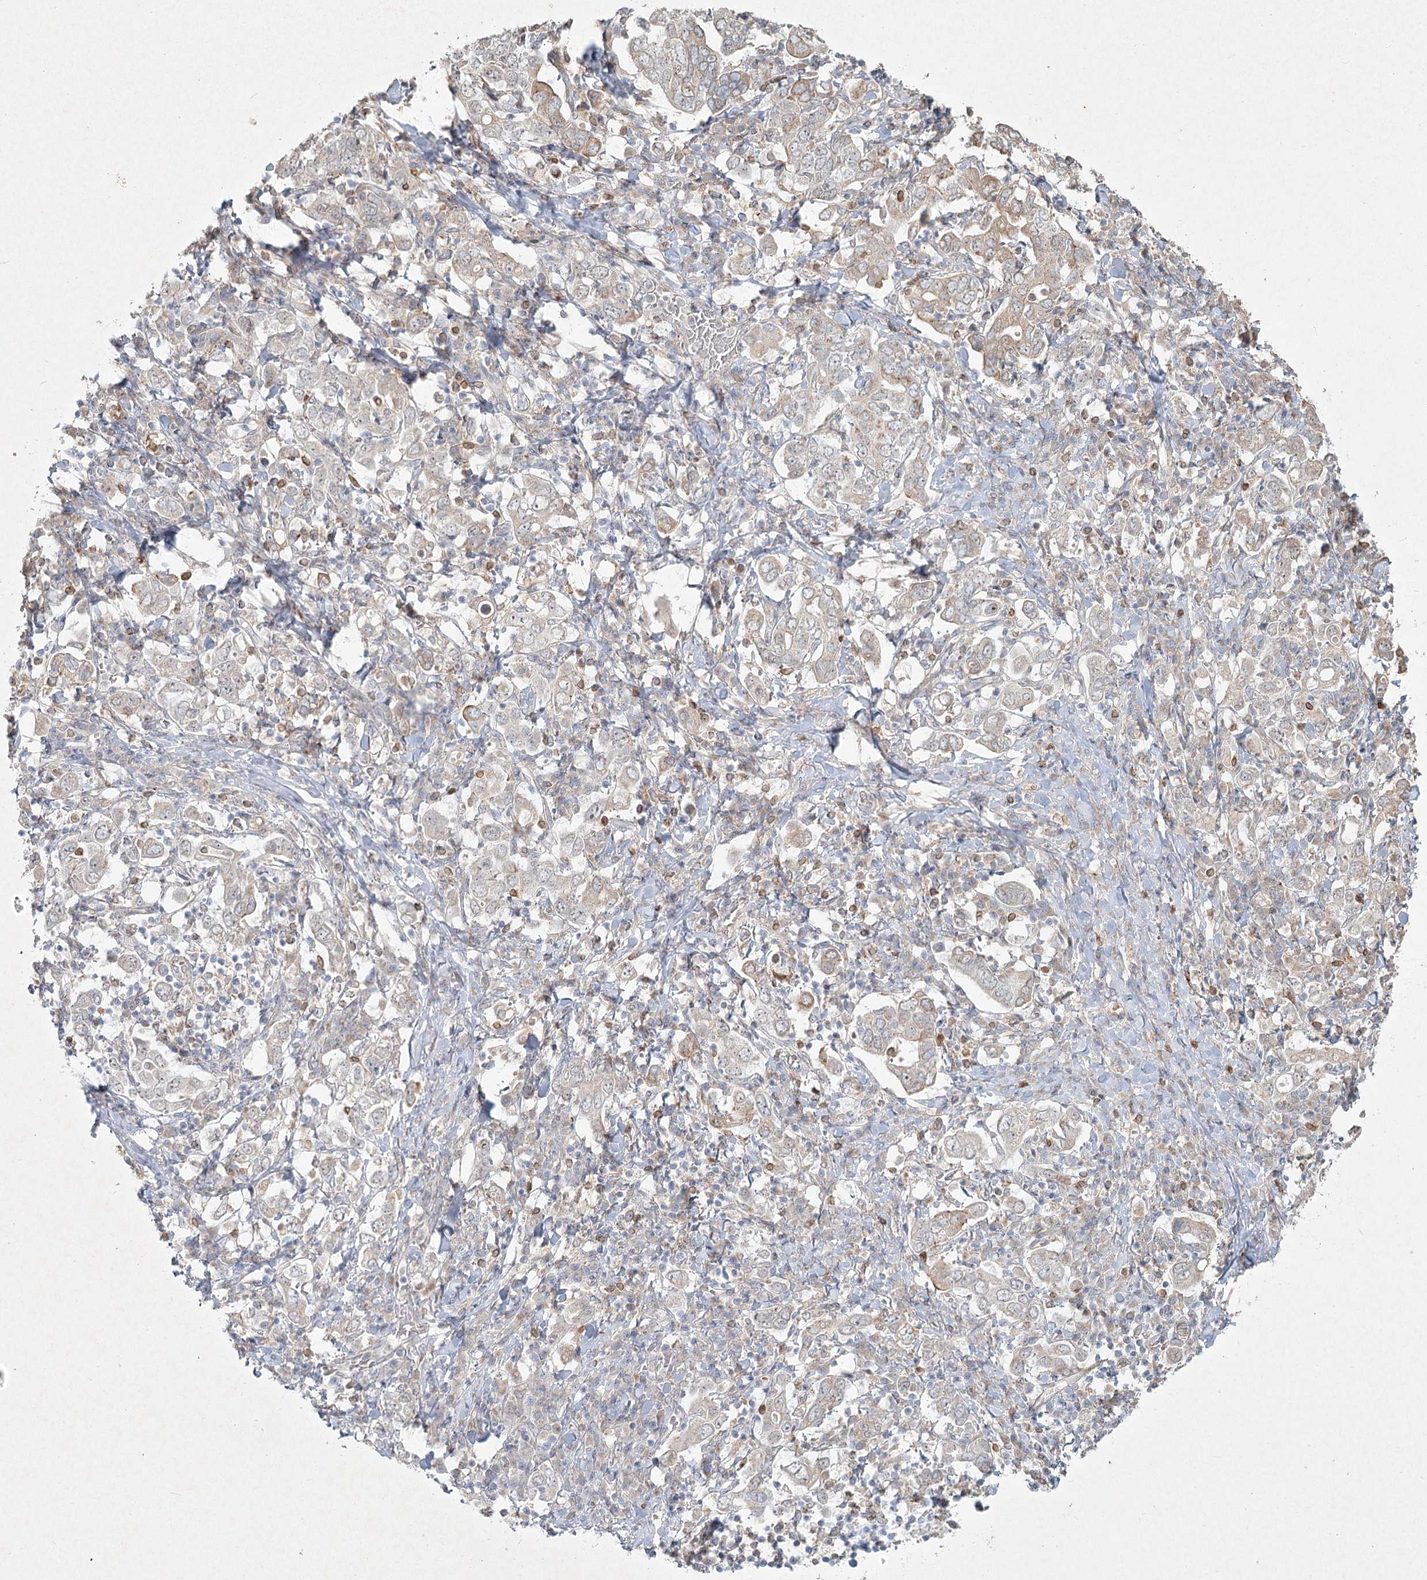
{"staining": {"intensity": "weak", "quantity": "<25%", "location": "cytoplasmic/membranous"}, "tissue": "stomach cancer", "cell_type": "Tumor cells", "image_type": "cancer", "snomed": [{"axis": "morphology", "description": "Adenocarcinoma, NOS"}, {"axis": "topography", "description": "Stomach, upper"}], "caption": "Immunohistochemical staining of adenocarcinoma (stomach) shows no significant staining in tumor cells.", "gene": "LRP2BP", "patient": {"sex": "male", "age": 62}}